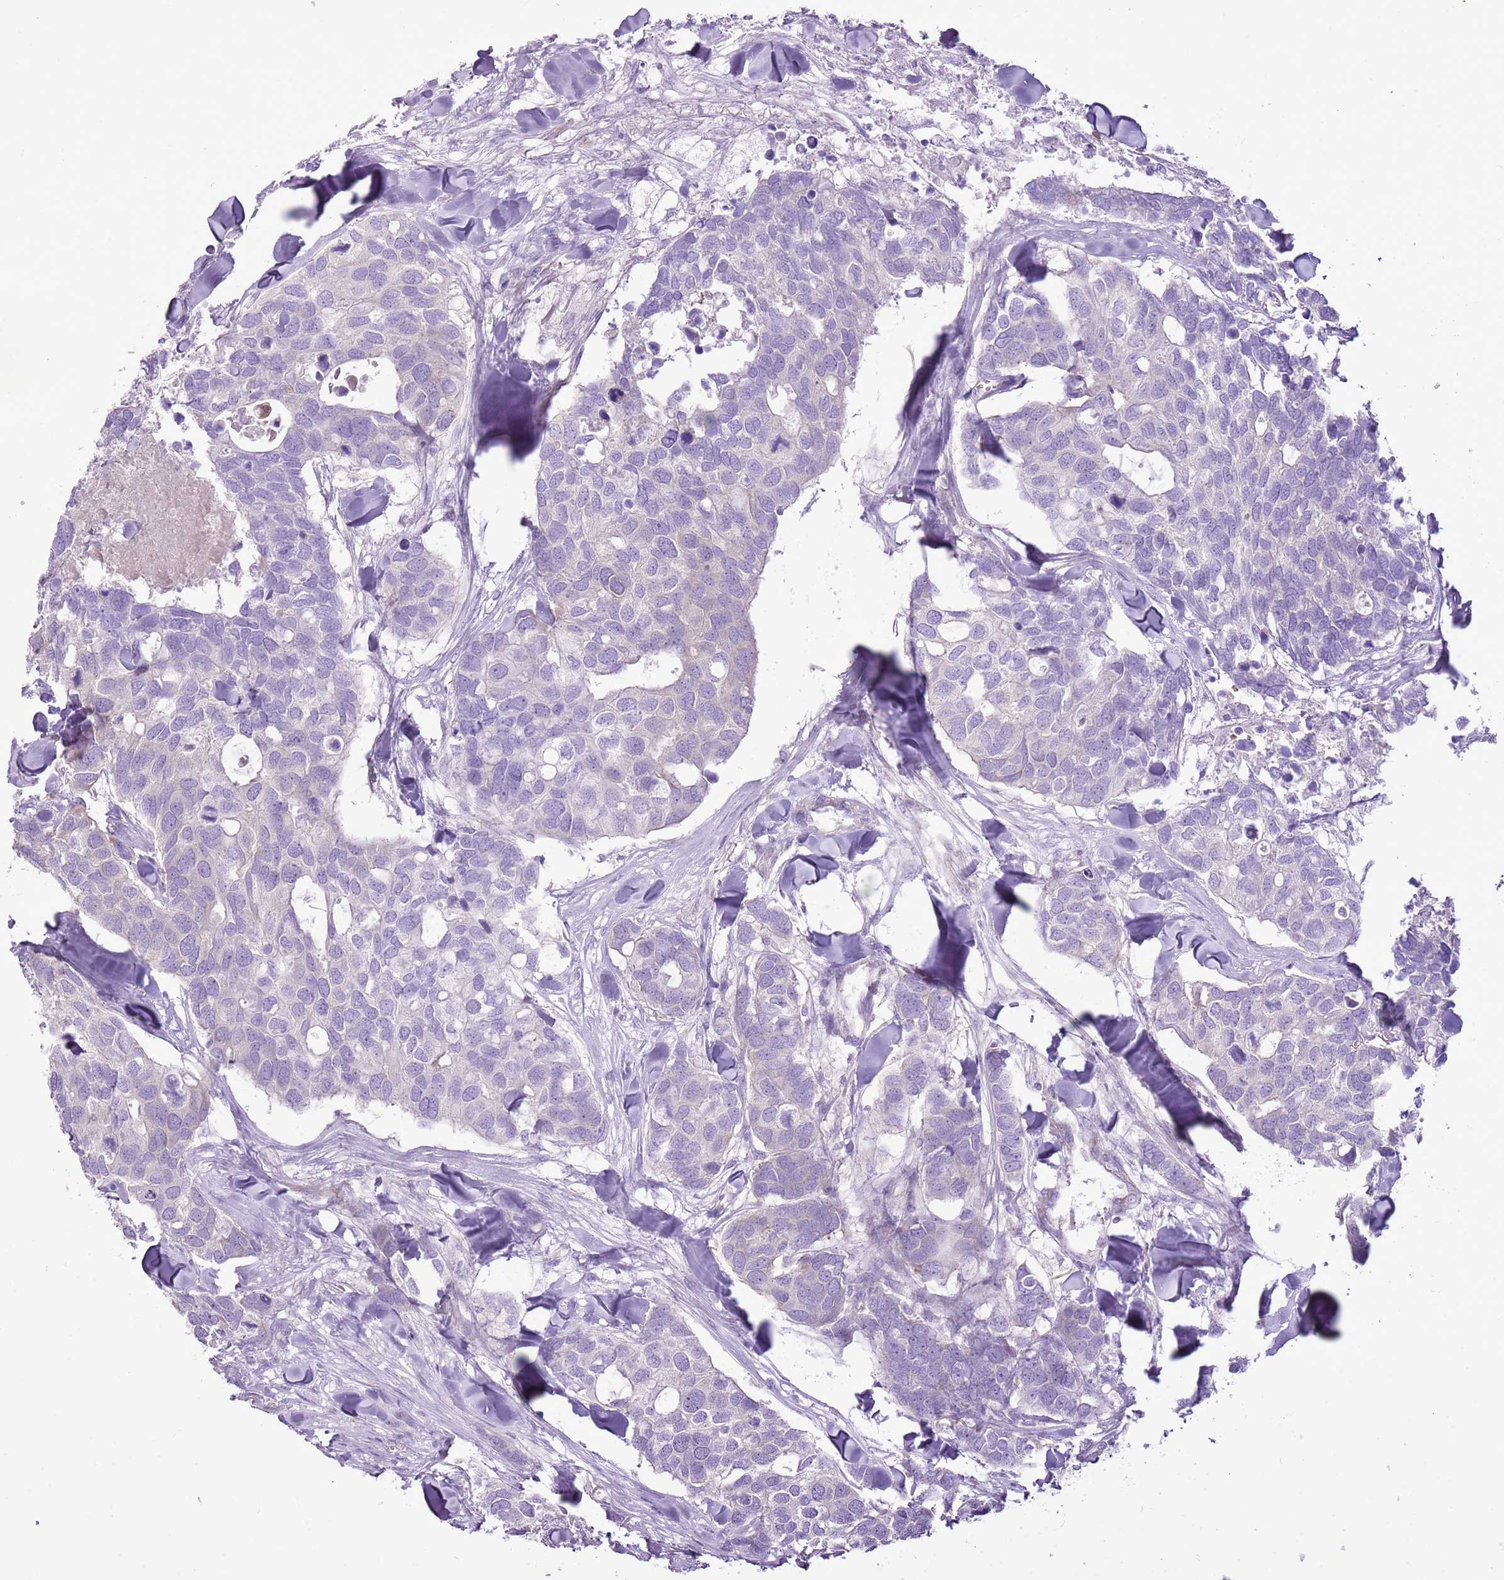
{"staining": {"intensity": "negative", "quantity": "none", "location": "none"}, "tissue": "breast cancer", "cell_type": "Tumor cells", "image_type": "cancer", "snomed": [{"axis": "morphology", "description": "Duct carcinoma"}, {"axis": "topography", "description": "Breast"}], "caption": "Infiltrating ductal carcinoma (breast) stained for a protein using immunohistochemistry exhibits no staining tumor cells.", "gene": "CHAC2", "patient": {"sex": "female", "age": 83}}